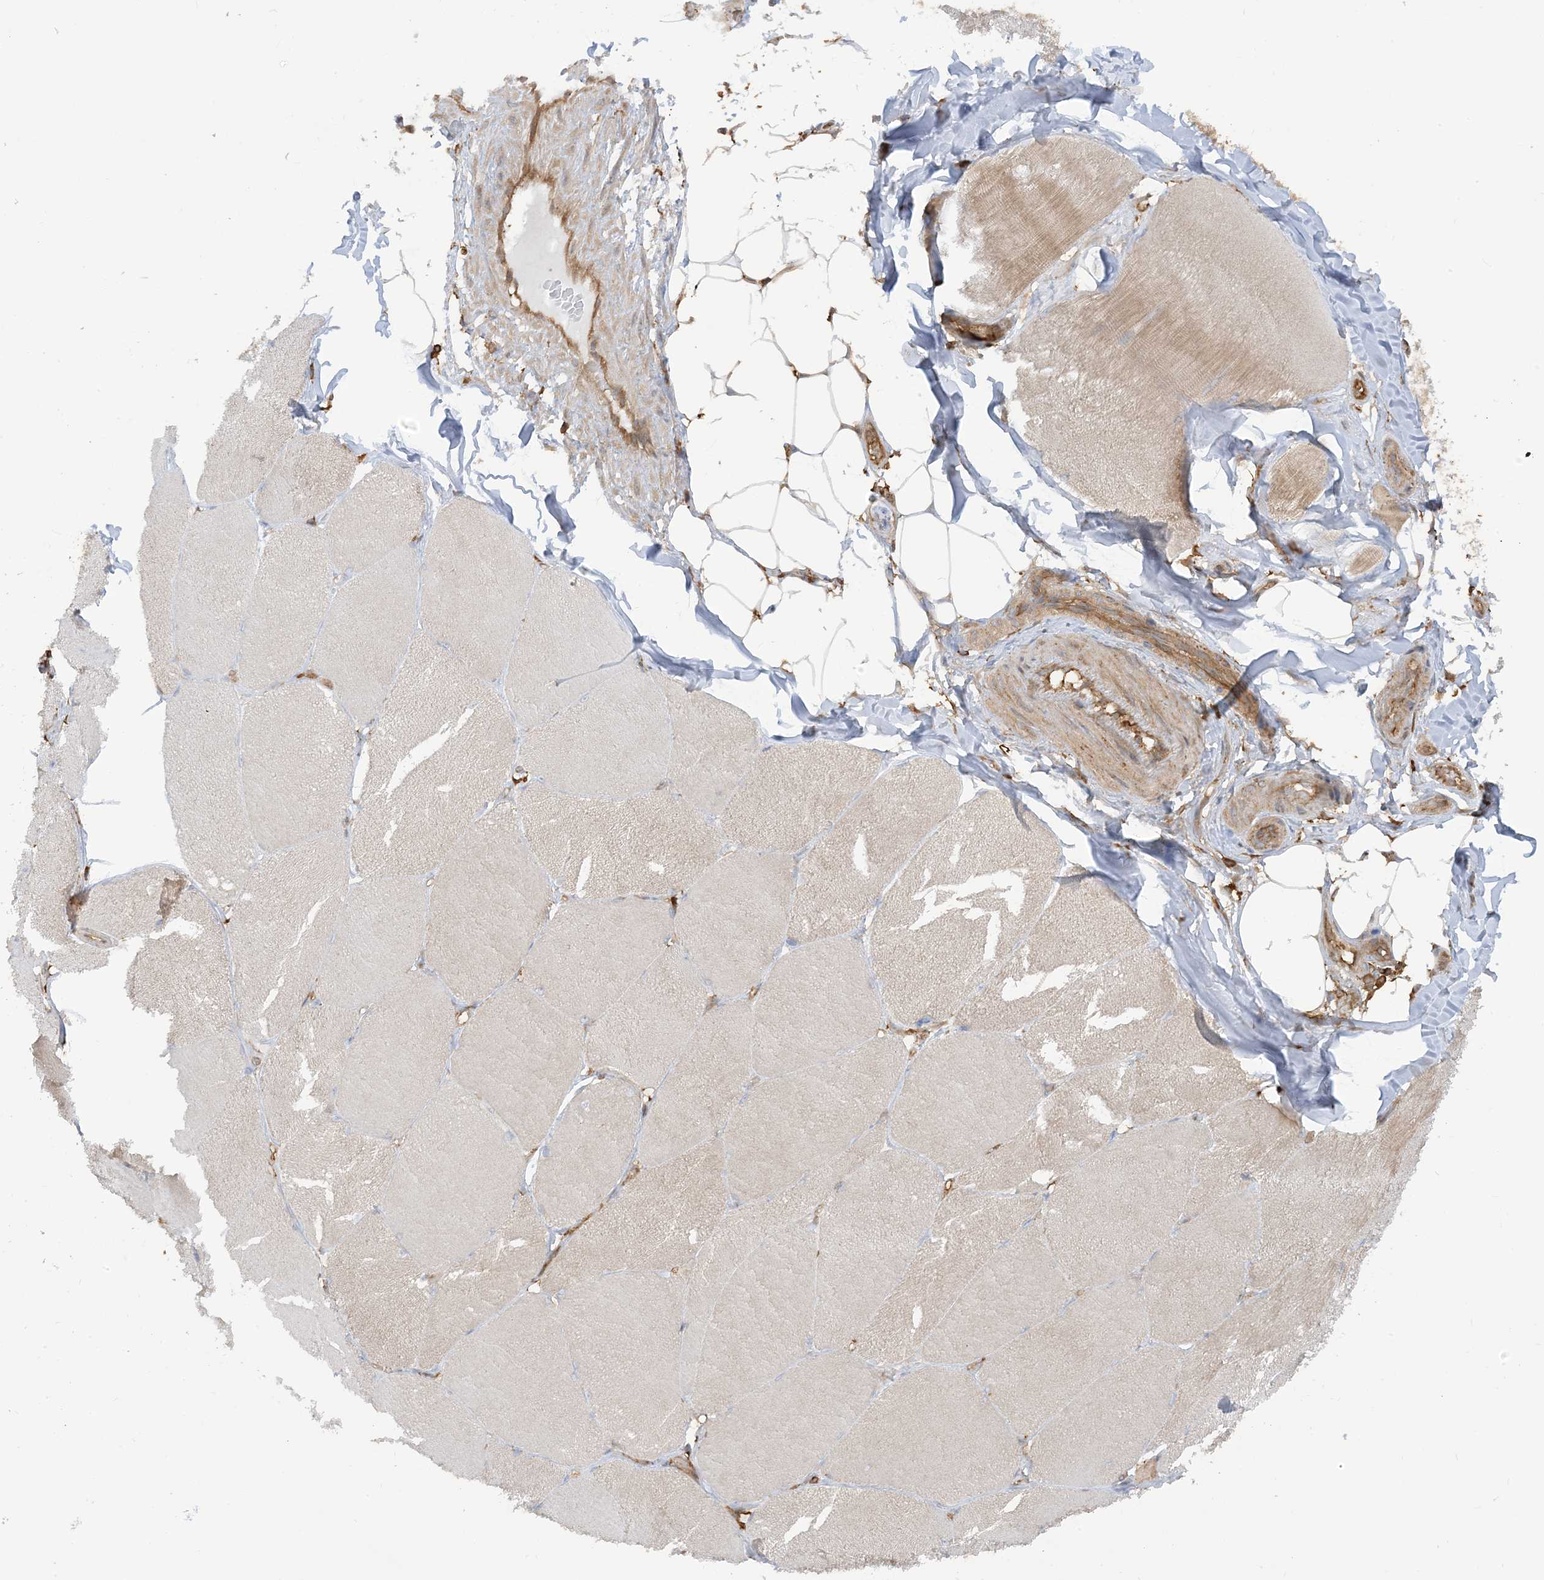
{"staining": {"intensity": "weak", "quantity": "25%-75%", "location": "cytoplasmic/membranous"}, "tissue": "skeletal muscle", "cell_type": "Myocytes", "image_type": "normal", "snomed": [{"axis": "morphology", "description": "Normal tissue, NOS"}, {"axis": "topography", "description": "Skin"}, {"axis": "topography", "description": "Skeletal muscle"}], "caption": "Protein staining demonstrates weak cytoplasmic/membranous expression in about 25%-75% of myocytes in unremarkable skeletal muscle.", "gene": "CAPZB", "patient": {"sex": "male", "age": 83}}